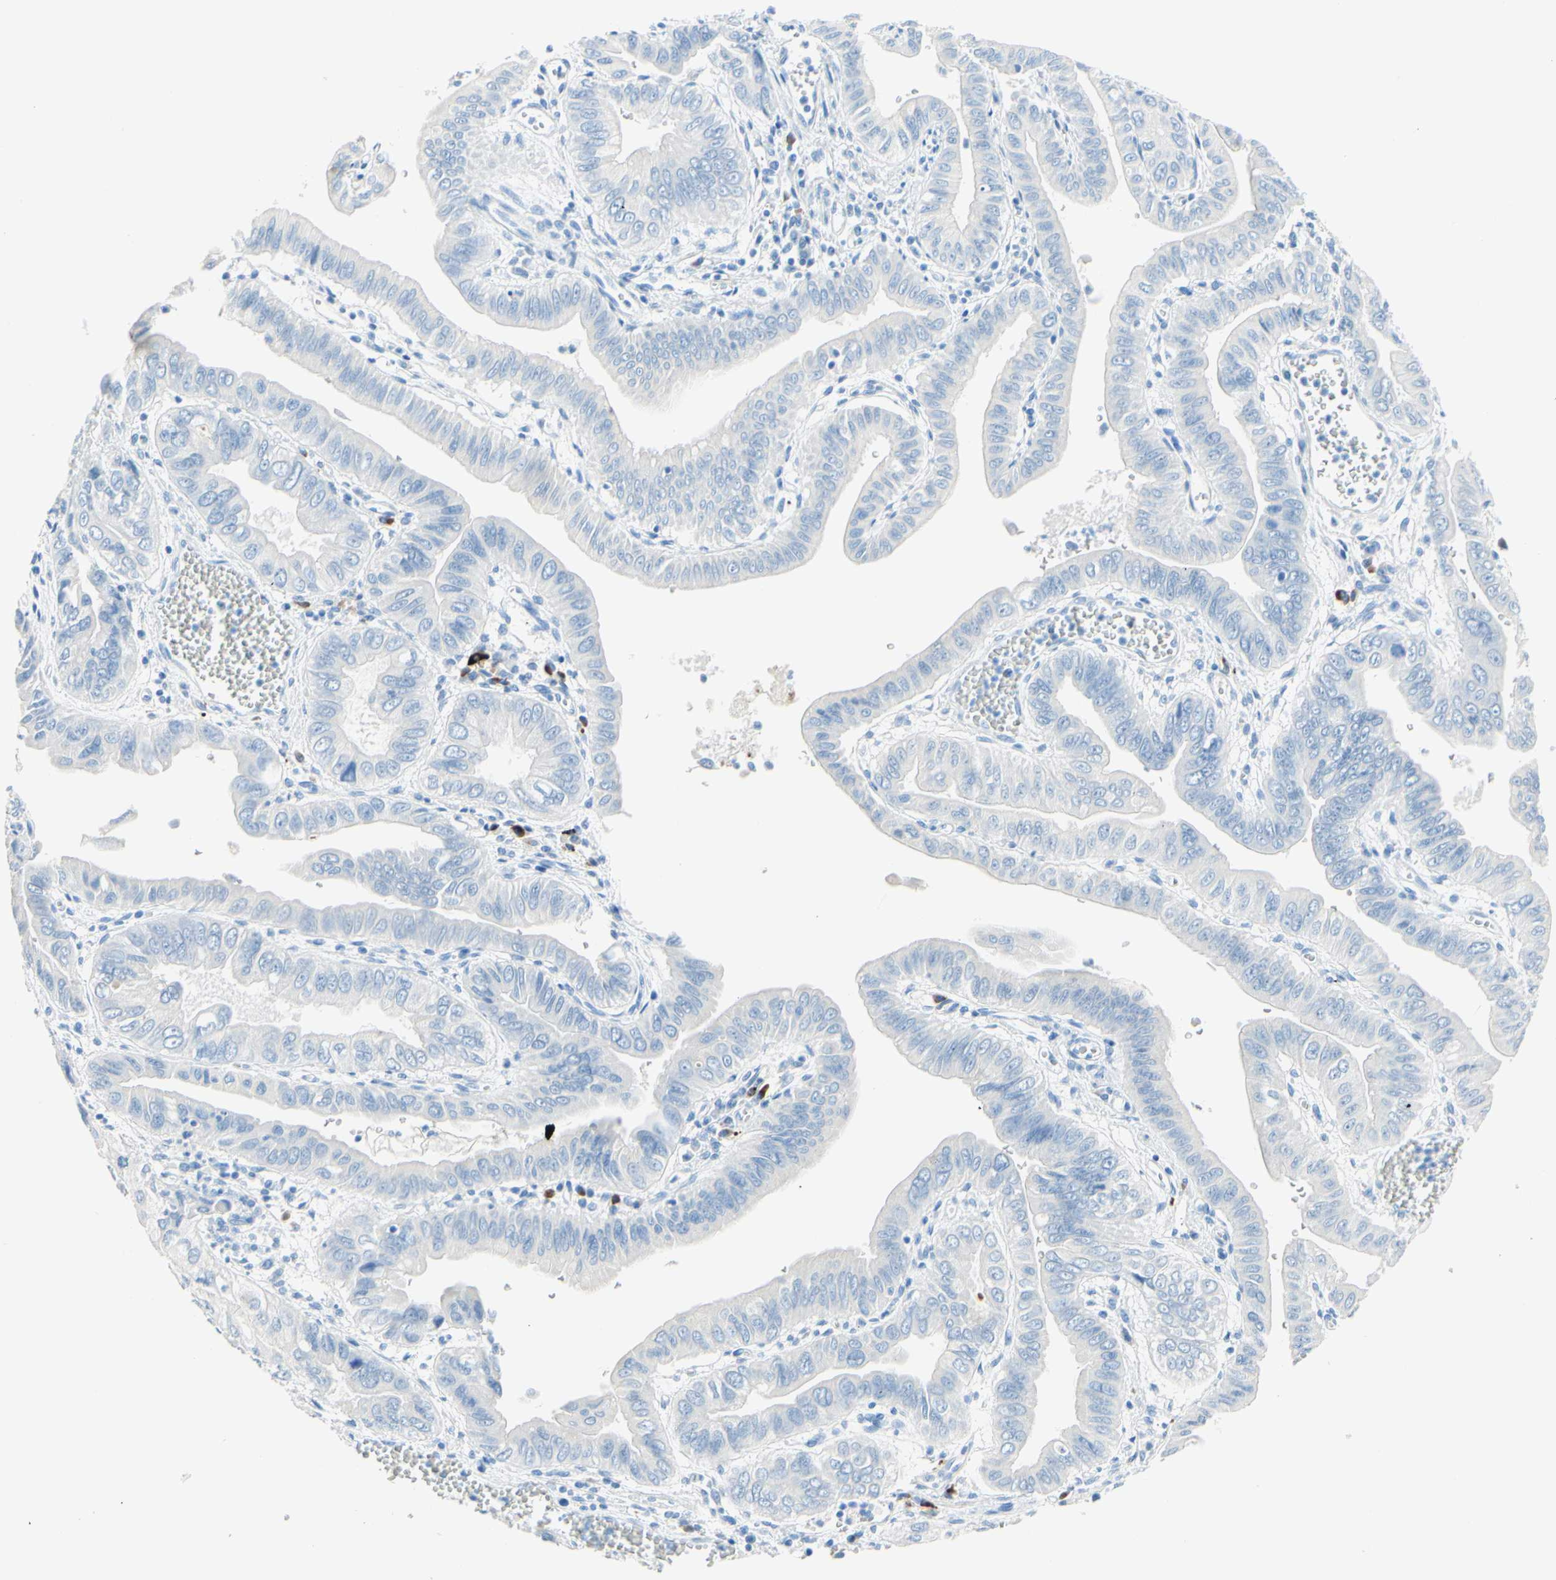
{"staining": {"intensity": "negative", "quantity": "none", "location": "none"}, "tissue": "pancreatic cancer", "cell_type": "Tumor cells", "image_type": "cancer", "snomed": [{"axis": "morphology", "description": "Normal tissue, NOS"}, {"axis": "topography", "description": "Lymph node"}], "caption": "The histopathology image reveals no staining of tumor cells in pancreatic cancer.", "gene": "IL6ST", "patient": {"sex": "male", "age": 50}}